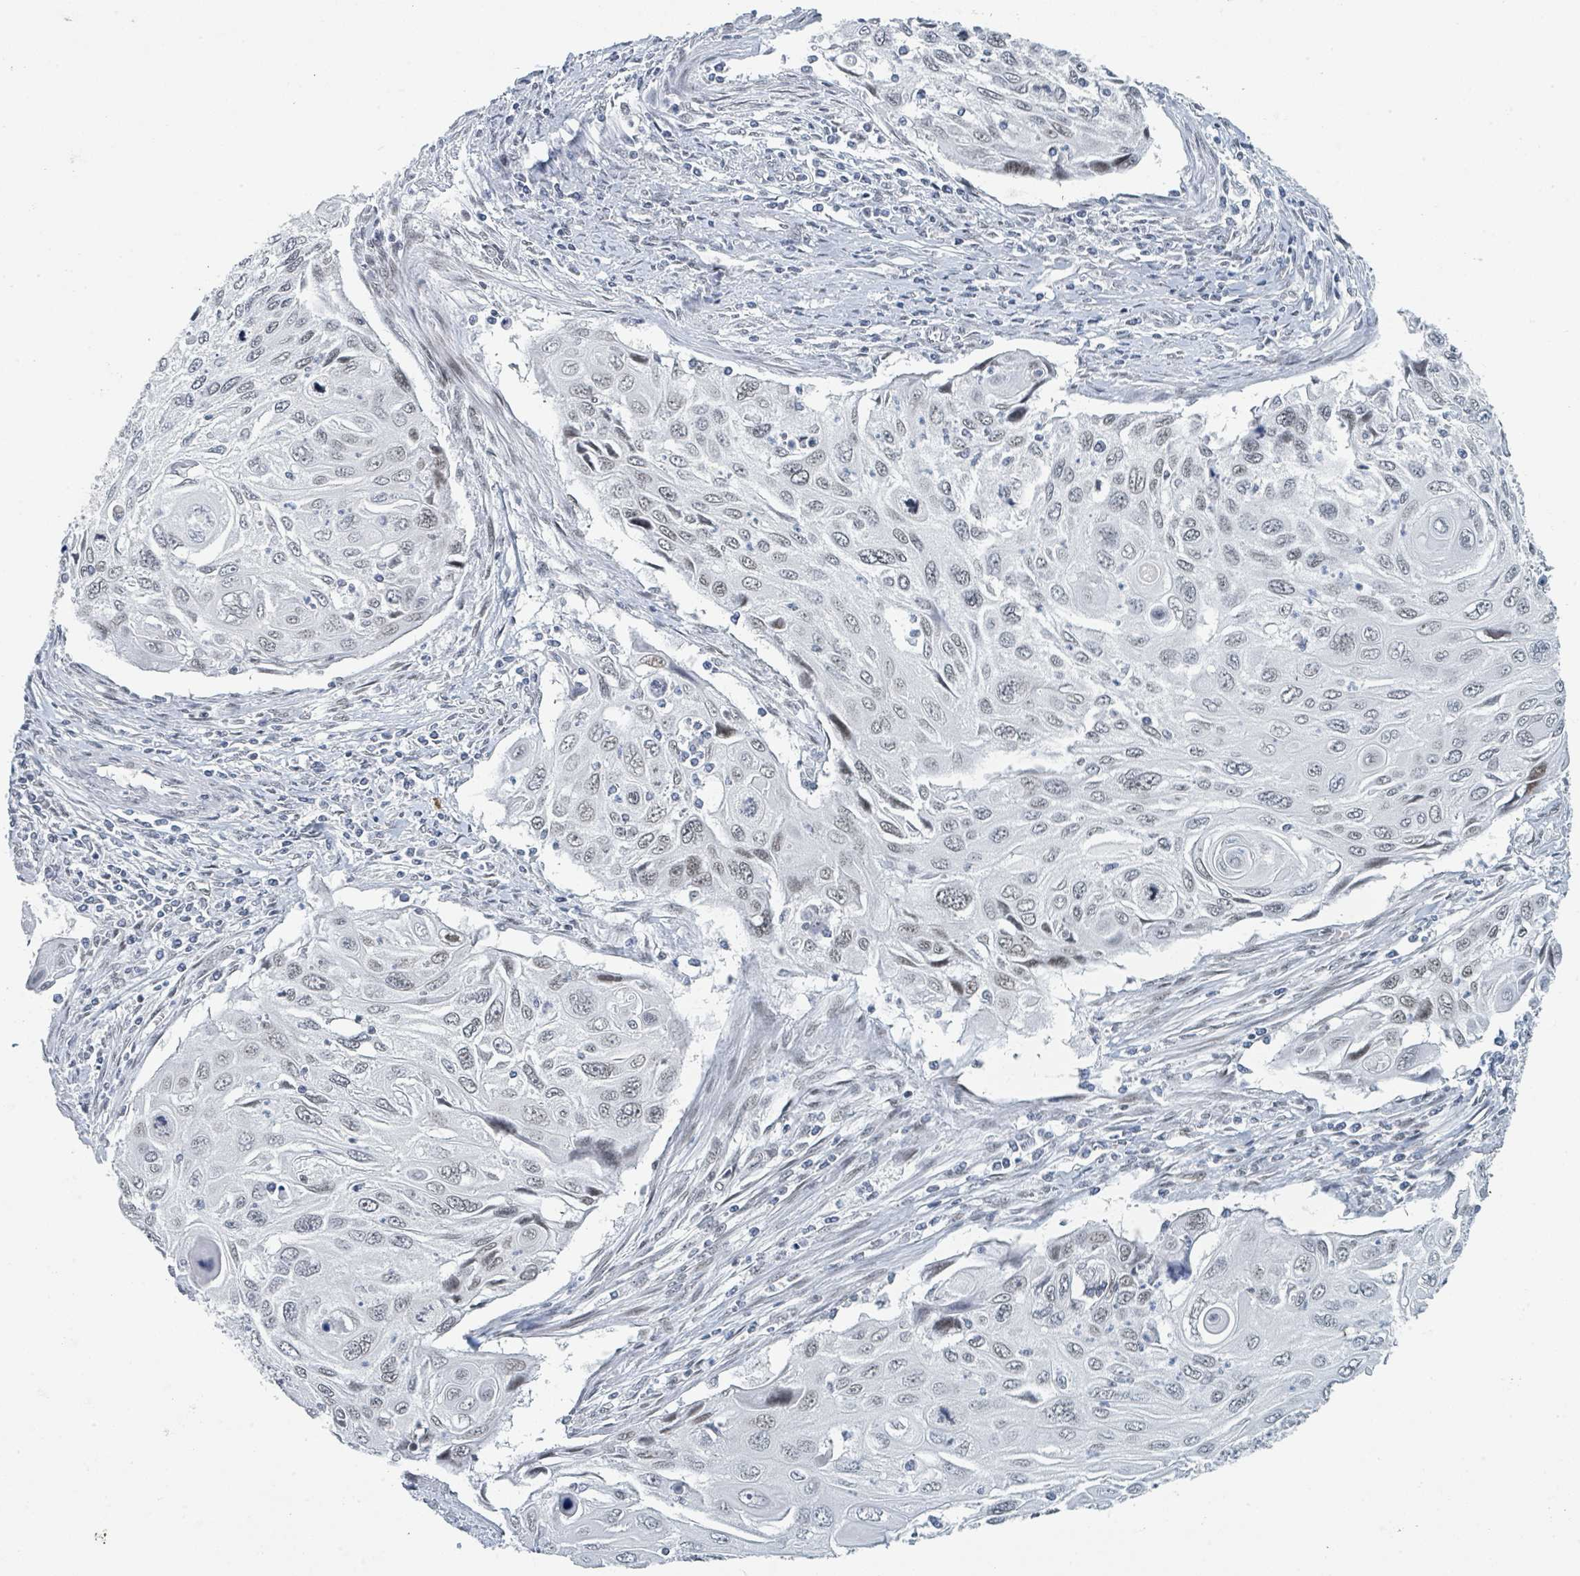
{"staining": {"intensity": "weak", "quantity": "<25%", "location": "nuclear"}, "tissue": "cervical cancer", "cell_type": "Tumor cells", "image_type": "cancer", "snomed": [{"axis": "morphology", "description": "Squamous cell carcinoma, NOS"}, {"axis": "topography", "description": "Cervix"}], "caption": "Tumor cells show no significant expression in cervical cancer (squamous cell carcinoma).", "gene": "EHMT2", "patient": {"sex": "female", "age": 70}}